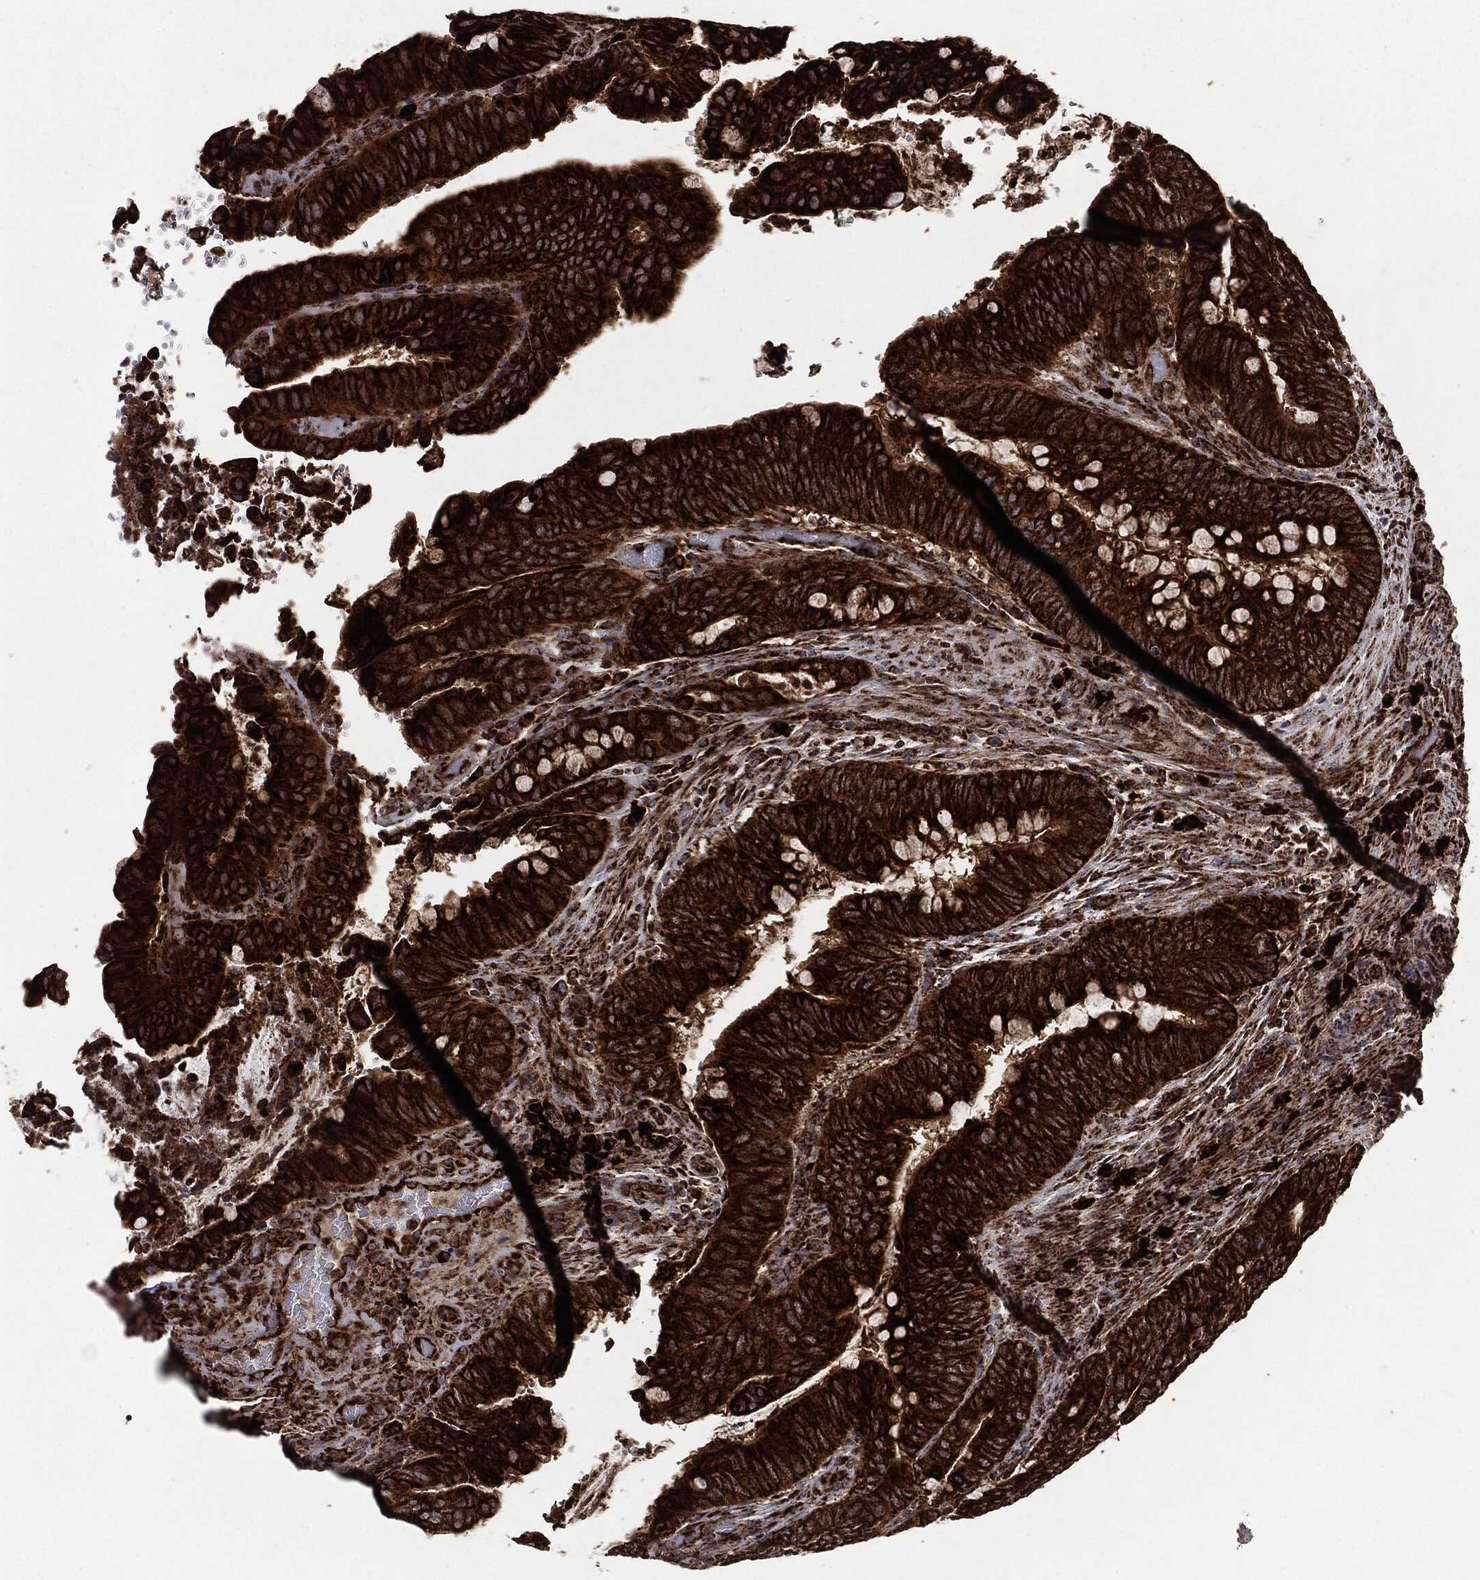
{"staining": {"intensity": "strong", "quantity": ">75%", "location": "cytoplasmic/membranous"}, "tissue": "colorectal cancer", "cell_type": "Tumor cells", "image_type": "cancer", "snomed": [{"axis": "morphology", "description": "Normal tissue, NOS"}, {"axis": "morphology", "description": "Adenocarcinoma, NOS"}, {"axis": "topography", "description": "Rectum"}, {"axis": "topography", "description": "Peripheral nerve tissue"}], "caption": "This histopathology image reveals colorectal cancer (adenocarcinoma) stained with immunohistochemistry to label a protein in brown. The cytoplasmic/membranous of tumor cells show strong positivity for the protein. Nuclei are counter-stained blue.", "gene": "MAP2K1", "patient": {"sex": "male", "age": 92}}